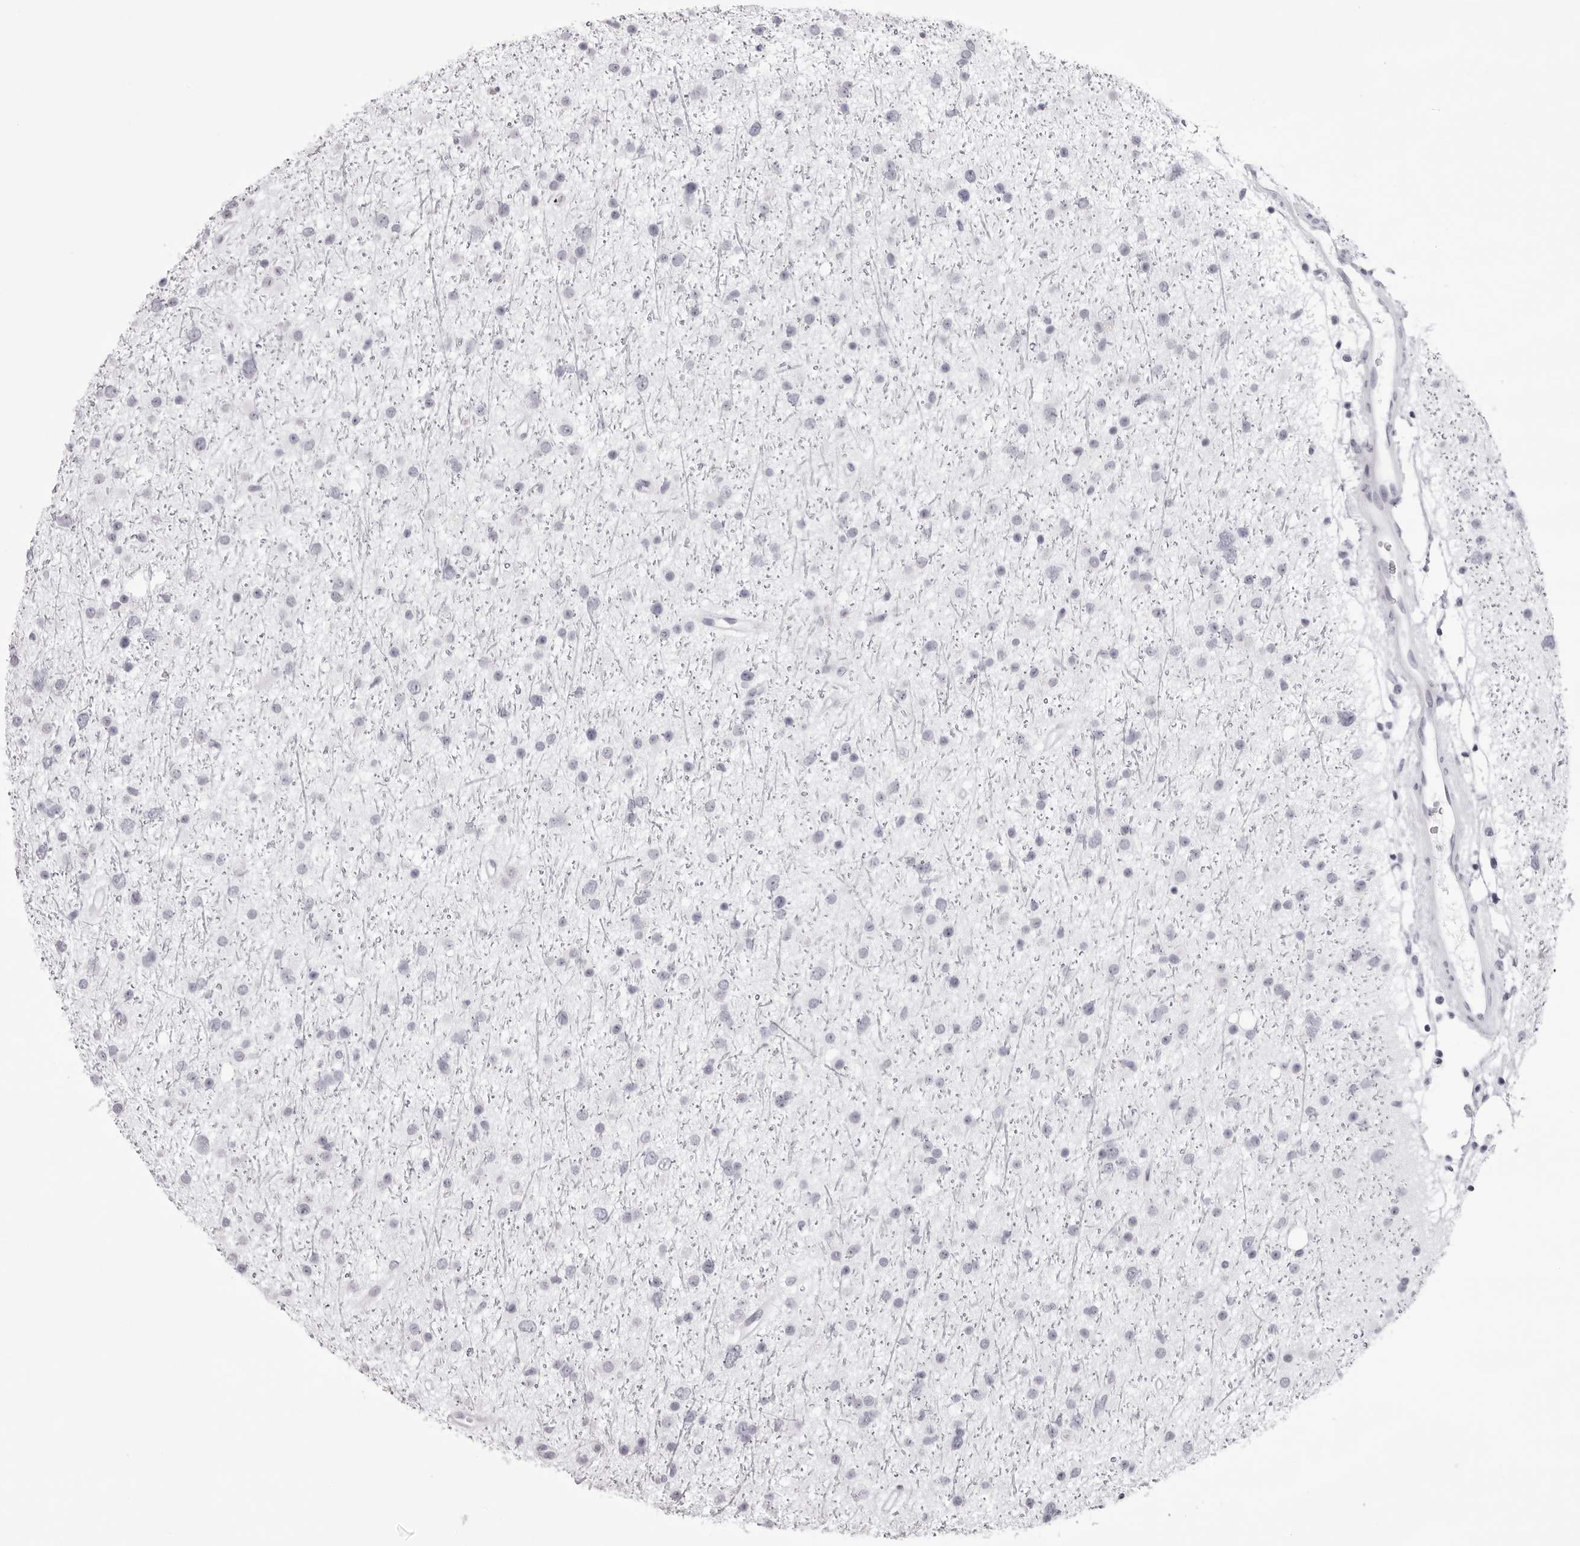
{"staining": {"intensity": "negative", "quantity": "none", "location": "none"}, "tissue": "glioma", "cell_type": "Tumor cells", "image_type": "cancer", "snomed": [{"axis": "morphology", "description": "Glioma, malignant, Low grade"}, {"axis": "topography", "description": "Cerebral cortex"}], "caption": "A photomicrograph of human low-grade glioma (malignant) is negative for staining in tumor cells.", "gene": "SMIM2", "patient": {"sex": "female", "age": 39}}